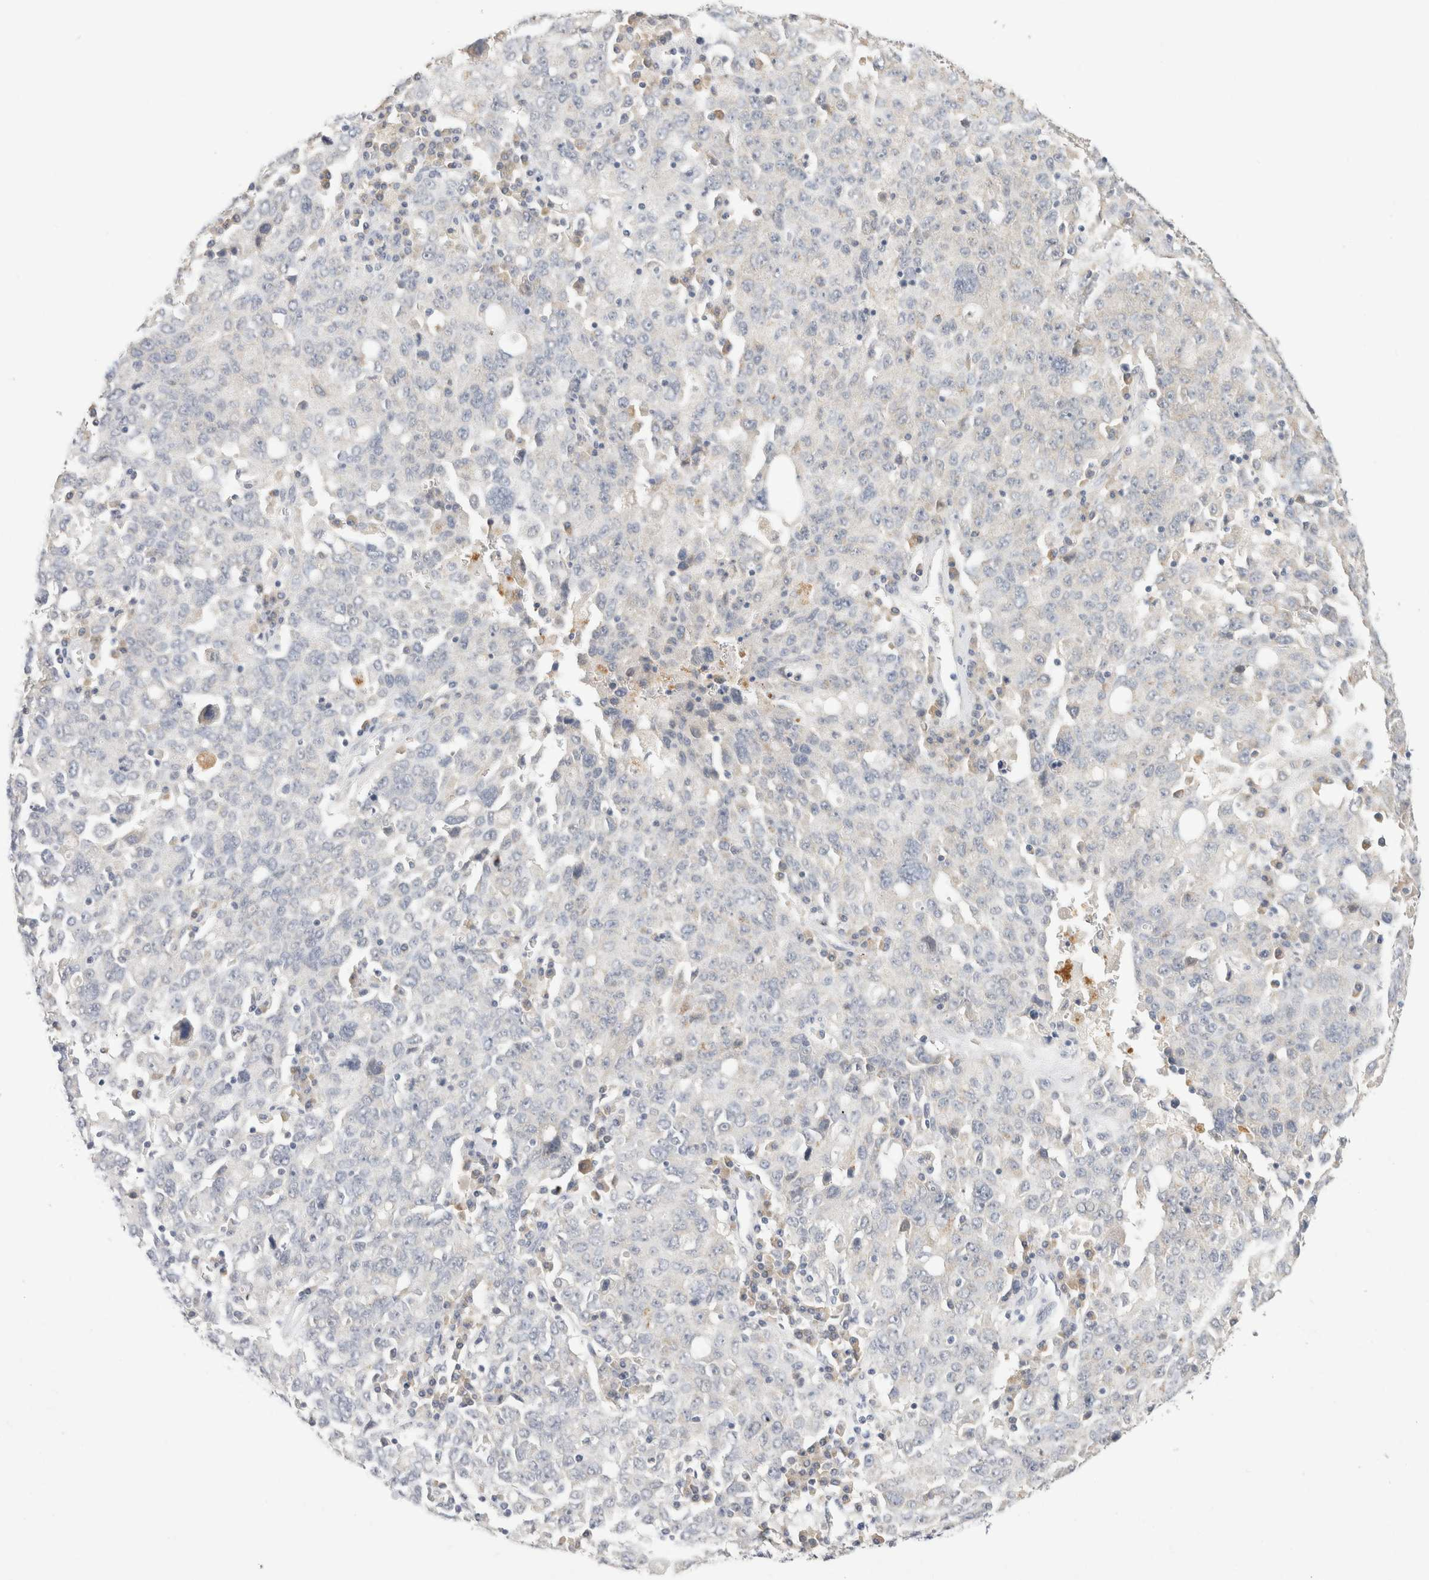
{"staining": {"intensity": "negative", "quantity": "none", "location": "none"}, "tissue": "ovarian cancer", "cell_type": "Tumor cells", "image_type": "cancer", "snomed": [{"axis": "morphology", "description": "Carcinoma, endometroid"}, {"axis": "topography", "description": "Ovary"}], "caption": "An IHC micrograph of ovarian cancer (endometroid carcinoma) is shown. There is no staining in tumor cells of ovarian cancer (endometroid carcinoma).", "gene": "CHRM4", "patient": {"sex": "female", "age": 62}}